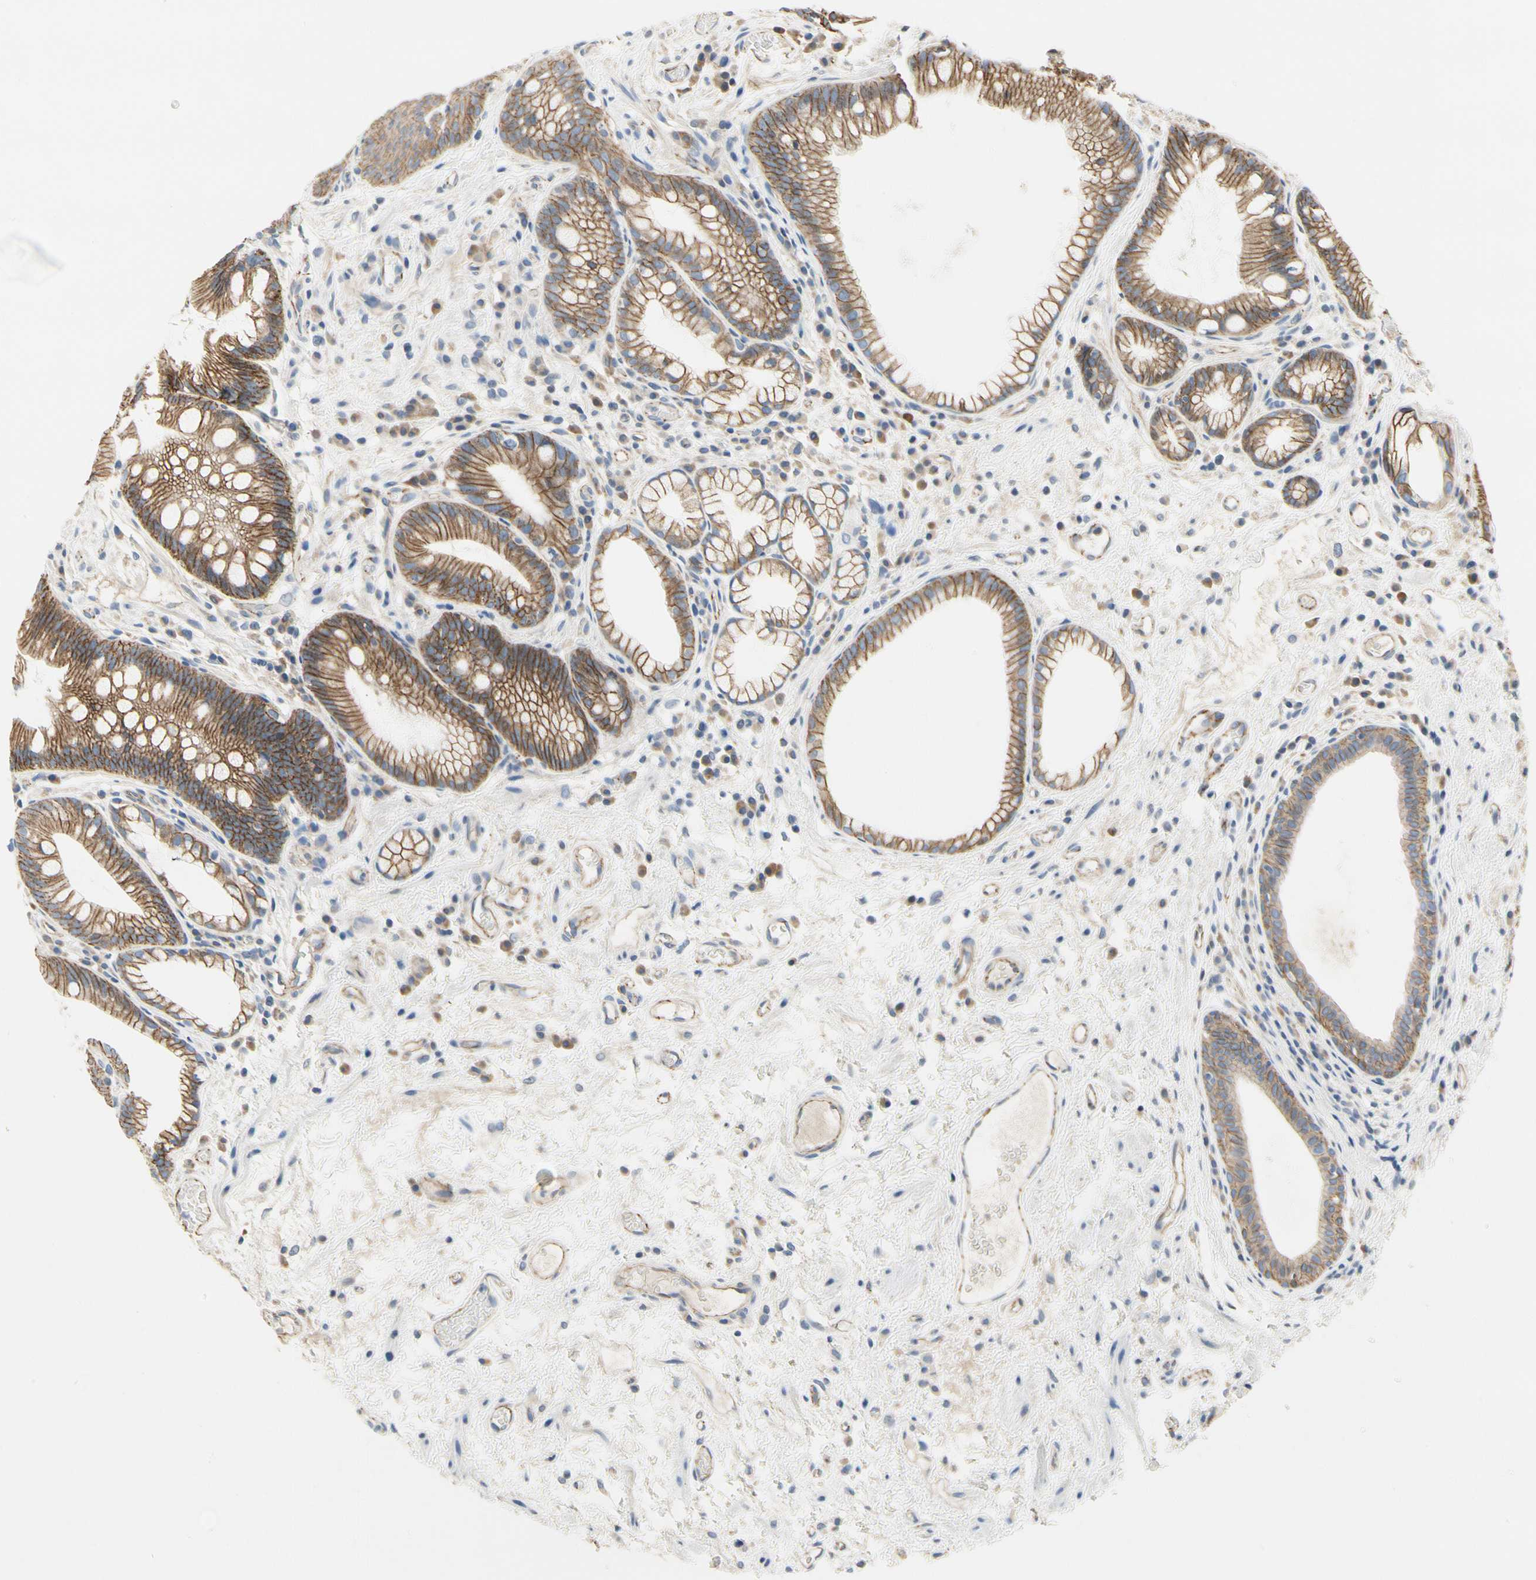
{"staining": {"intensity": "weak", "quantity": ">75%", "location": "cytoplasmic/membranous"}, "tissue": "stomach", "cell_type": "Glandular cells", "image_type": "normal", "snomed": [{"axis": "morphology", "description": "Normal tissue, NOS"}, {"axis": "topography", "description": "Stomach, upper"}], "caption": "Immunohistochemistry (IHC) image of benign human stomach stained for a protein (brown), which exhibits low levels of weak cytoplasmic/membranous positivity in about >75% of glandular cells.", "gene": "LGR6", "patient": {"sex": "male", "age": 72}}